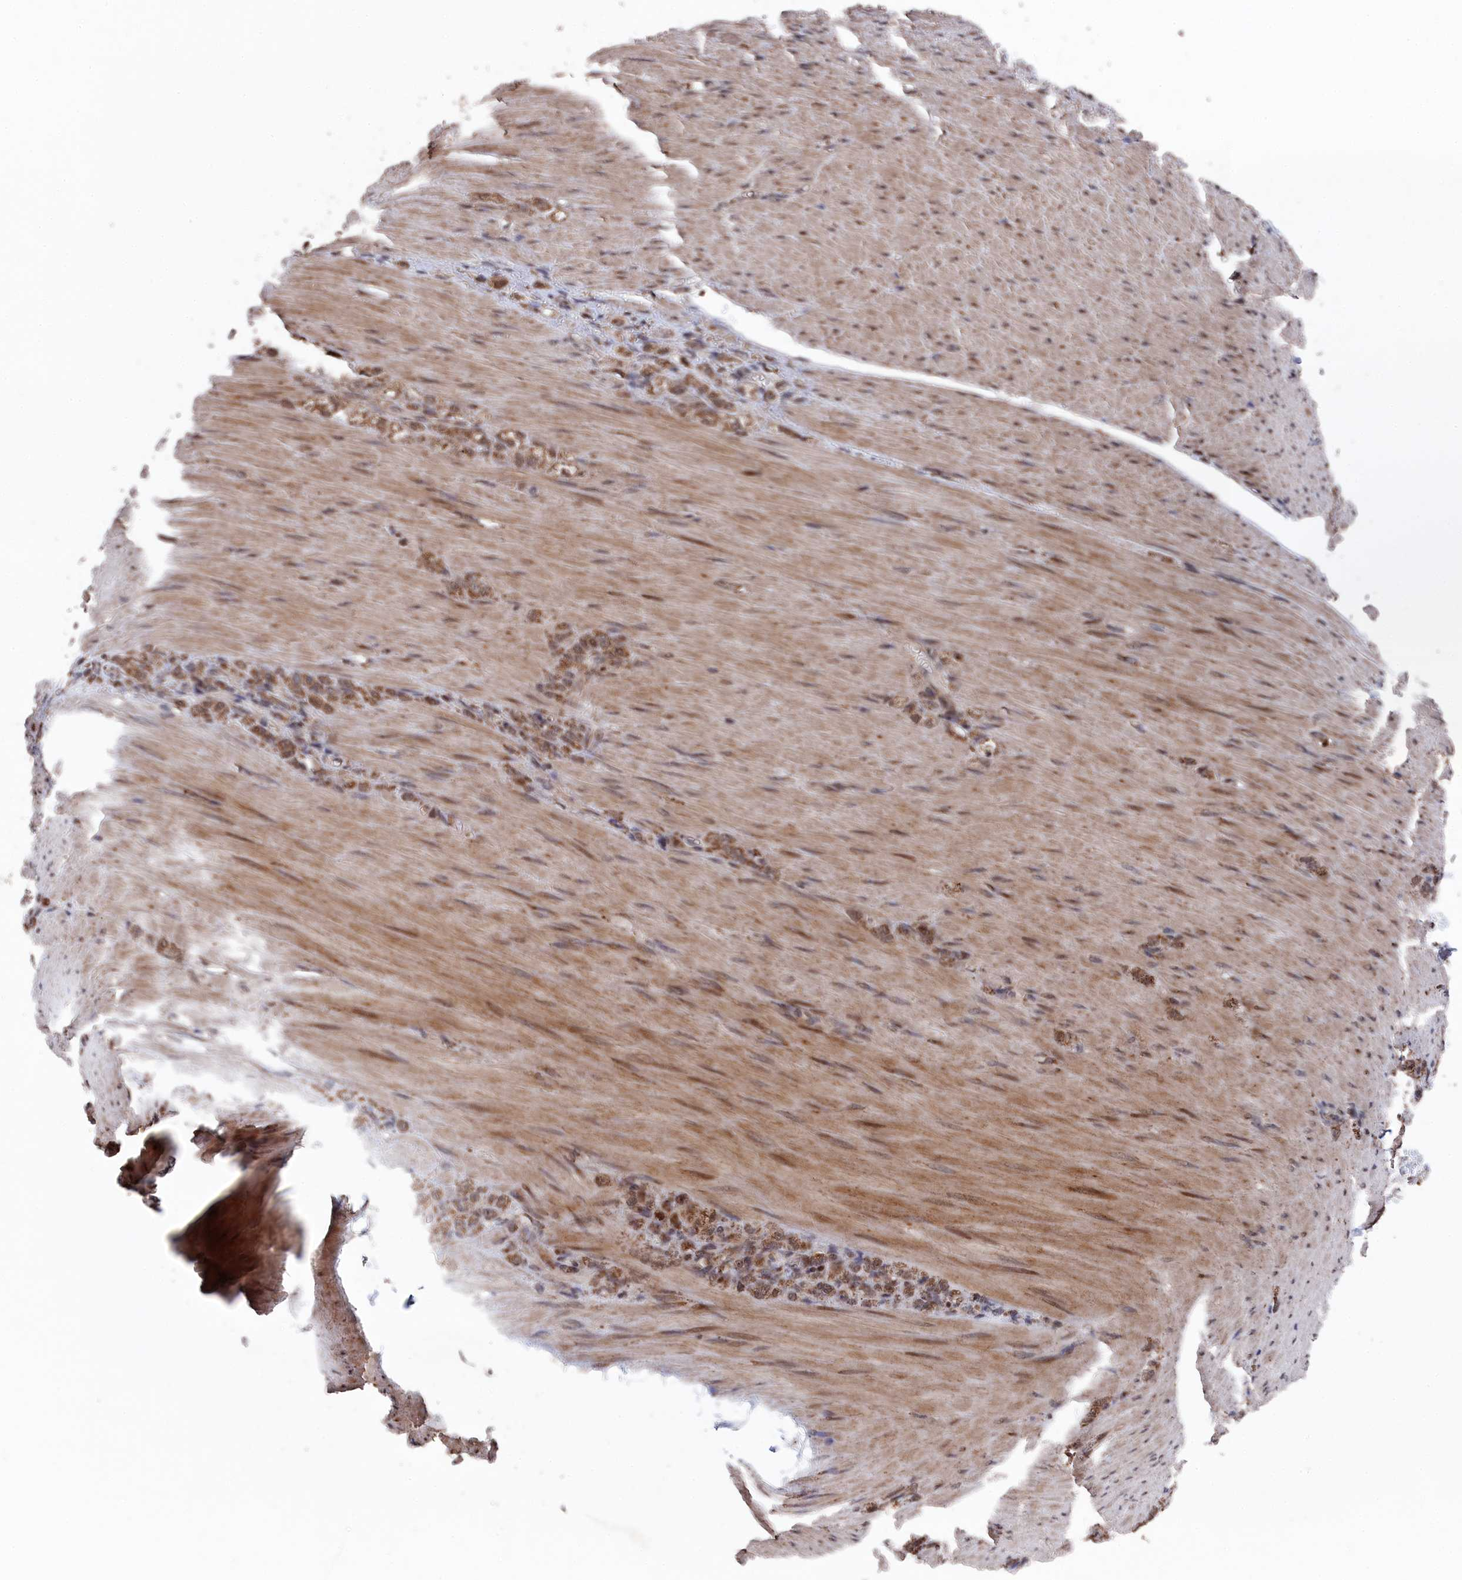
{"staining": {"intensity": "moderate", "quantity": ">75%", "location": "cytoplasmic/membranous,nuclear"}, "tissue": "stomach cancer", "cell_type": "Tumor cells", "image_type": "cancer", "snomed": [{"axis": "morphology", "description": "Normal tissue, NOS"}, {"axis": "morphology", "description": "Adenocarcinoma, NOS"}, {"axis": "topography", "description": "Stomach"}], "caption": "Tumor cells reveal moderate cytoplasmic/membranous and nuclear positivity in about >75% of cells in adenocarcinoma (stomach).", "gene": "CEACAM21", "patient": {"sex": "male", "age": 82}}